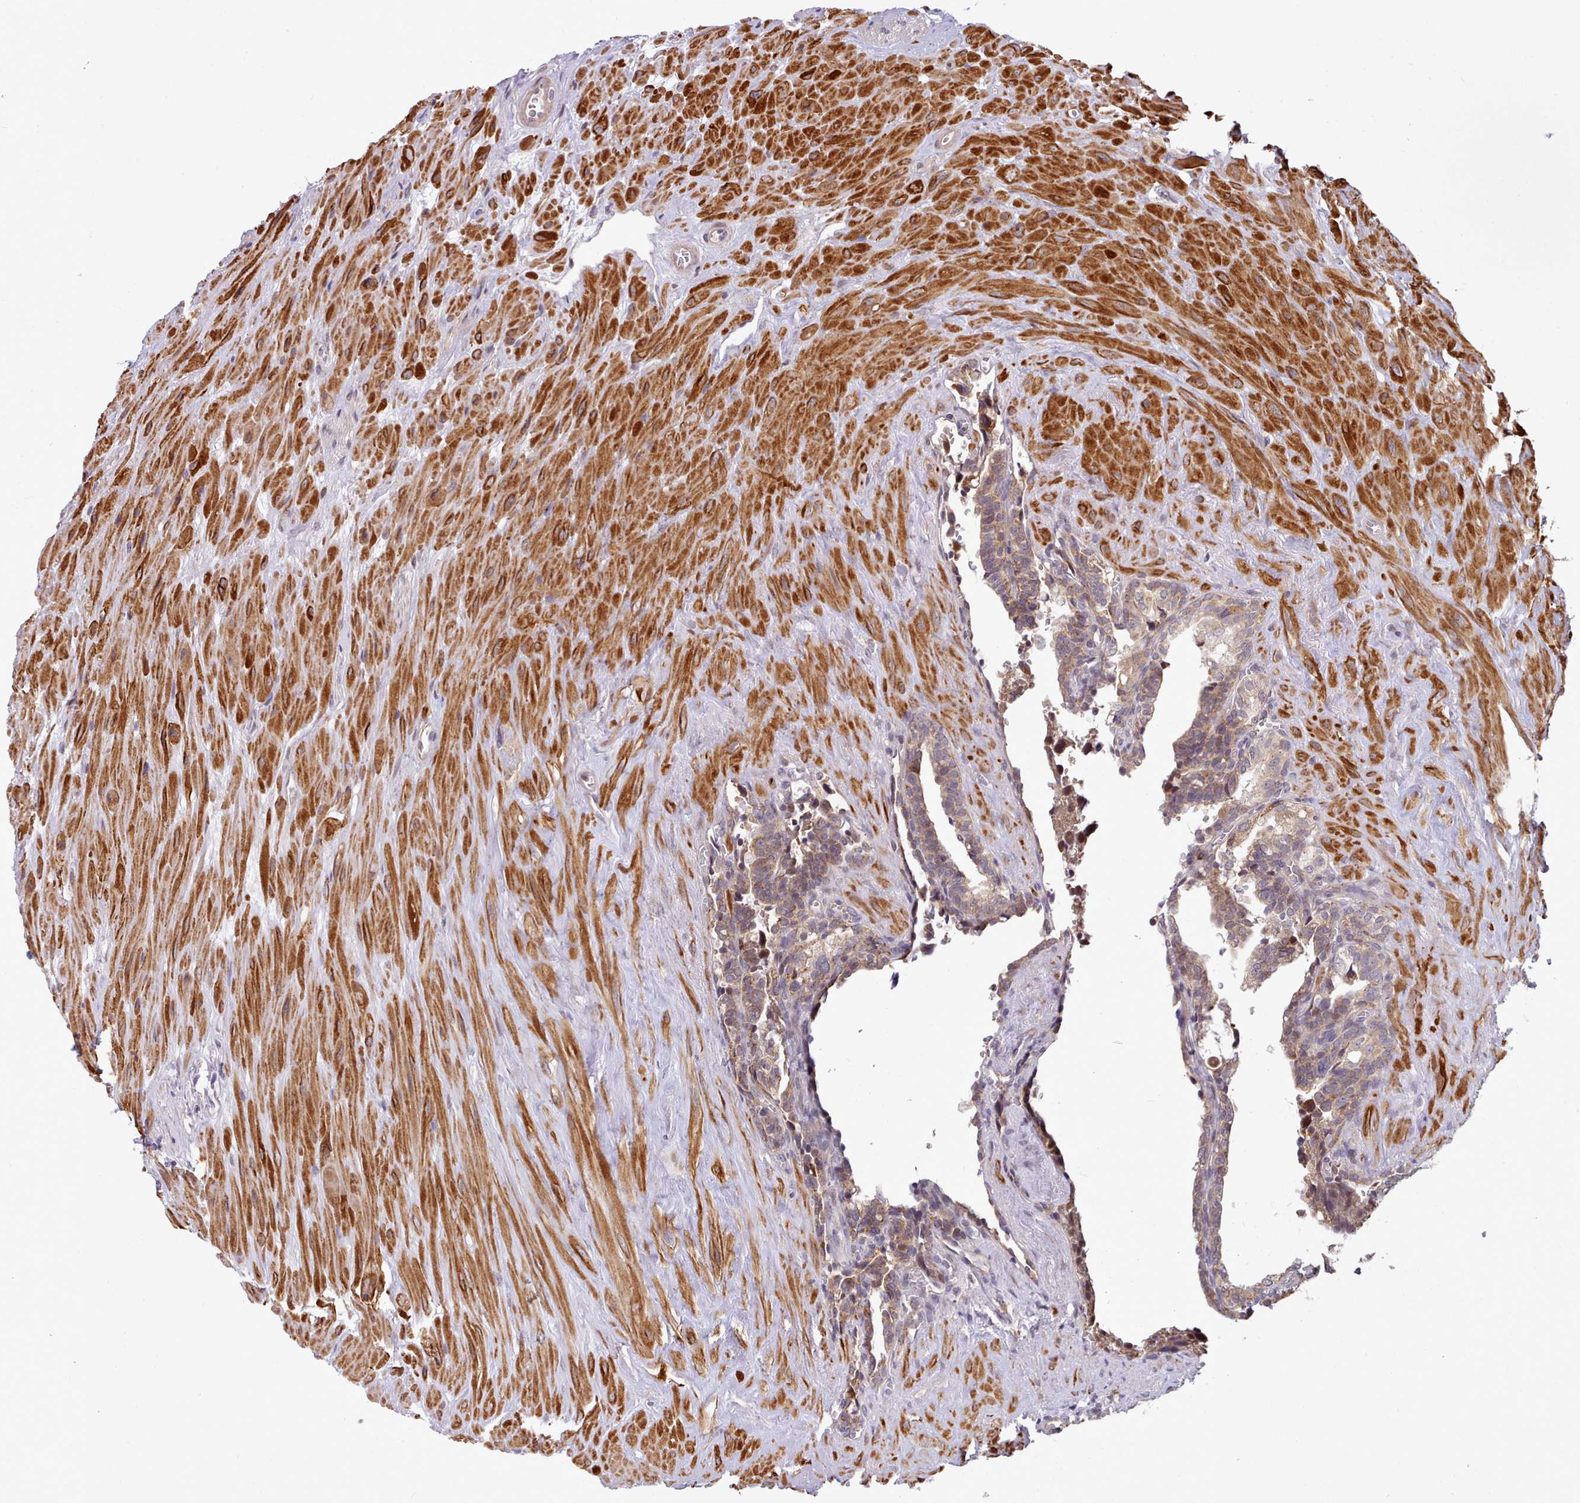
{"staining": {"intensity": "weak", "quantity": ">75%", "location": "cytoplasmic/membranous"}, "tissue": "seminal vesicle", "cell_type": "Glandular cells", "image_type": "normal", "snomed": [{"axis": "morphology", "description": "Normal tissue, NOS"}, {"axis": "topography", "description": "Seminal veicle"}], "caption": "Protein staining of normal seminal vesicle shows weak cytoplasmic/membranous positivity in about >75% of glandular cells. (Stains: DAB (3,3'-diaminobenzidine) in brown, nuclei in blue, Microscopy: brightfield microscopy at high magnification).", "gene": "TRIM26", "patient": {"sex": "male", "age": 68}}